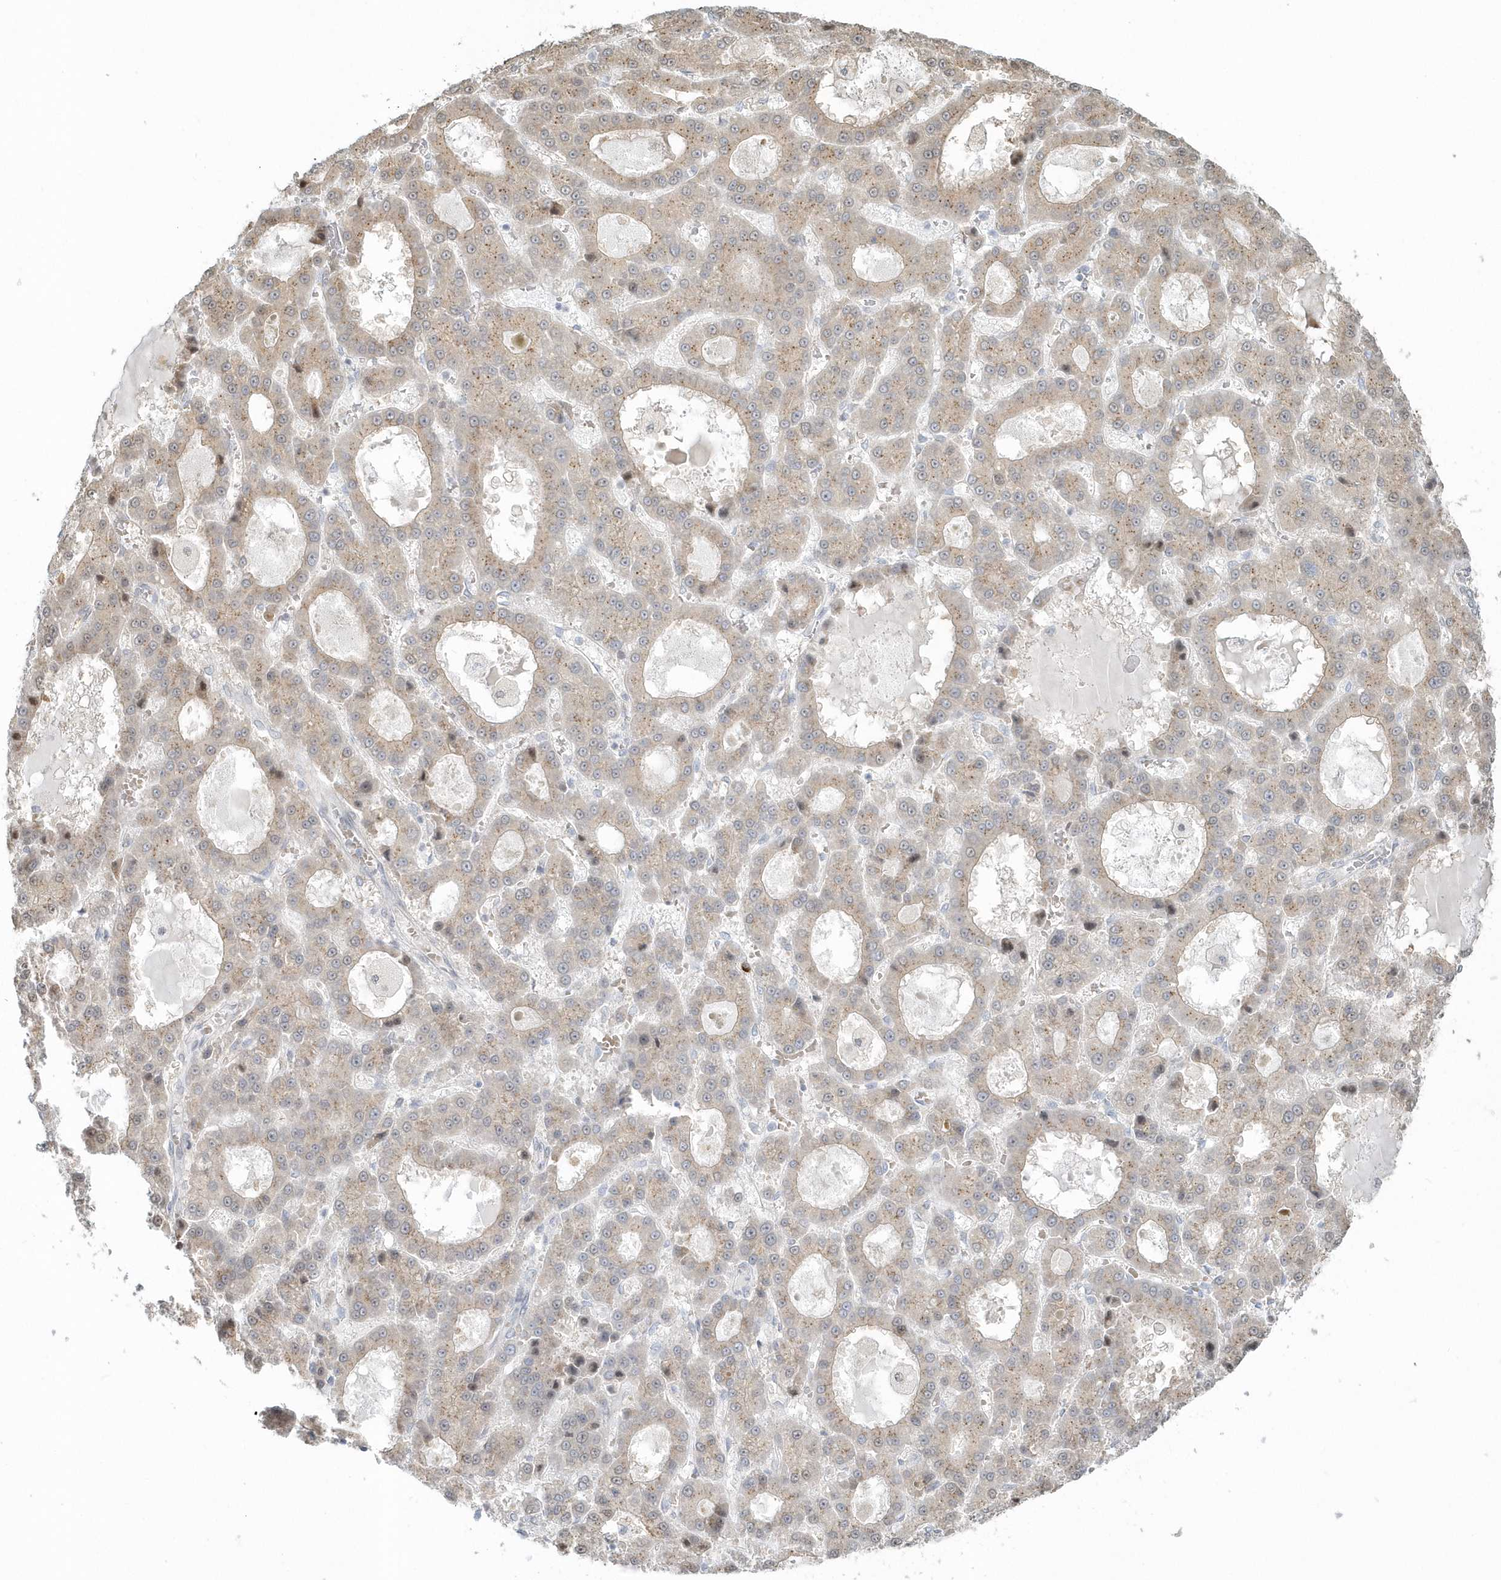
{"staining": {"intensity": "weak", "quantity": "25%-75%", "location": "cytoplasmic/membranous"}, "tissue": "liver cancer", "cell_type": "Tumor cells", "image_type": "cancer", "snomed": [{"axis": "morphology", "description": "Carcinoma, Hepatocellular, NOS"}, {"axis": "topography", "description": "Liver"}], "caption": "A brown stain highlights weak cytoplasmic/membranous staining of a protein in human hepatocellular carcinoma (liver) tumor cells.", "gene": "DHFR", "patient": {"sex": "male", "age": 70}}